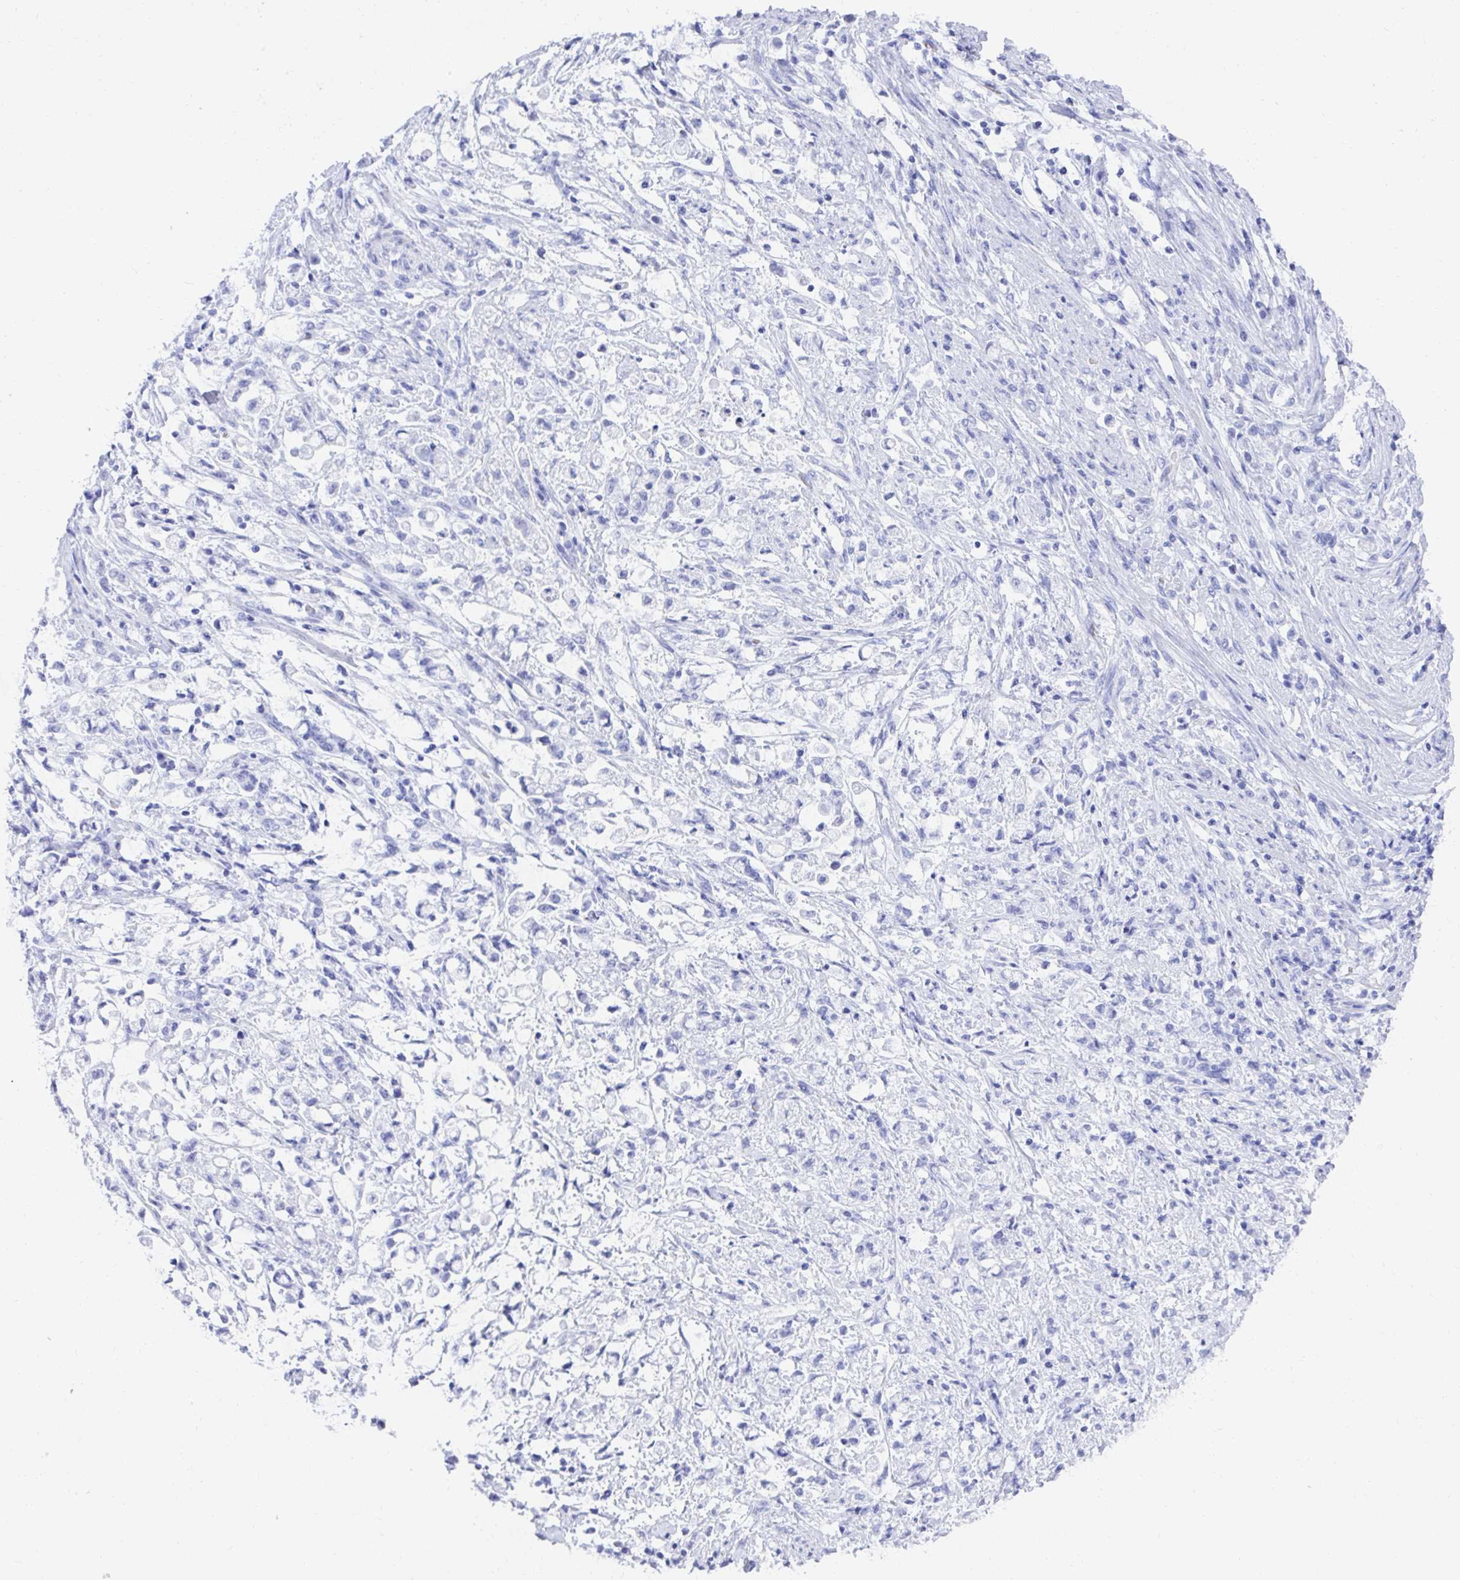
{"staining": {"intensity": "negative", "quantity": "none", "location": "none"}, "tissue": "stomach cancer", "cell_type": "Tumor cells", "image_type": "cancer", "snomed": [{"axis": "morphology", "description": "Adenocarcinoma, NOS"}, {"axis": "topography", "description": "Stomach"}], "caption": "This is an immunohistochemistry (IHC) image of human stomach cancer (adenocarcinoma). There is no positivity in tumor cells.", "gene": "MROH2B", "patient": {"sex": "female", "age": 60}}